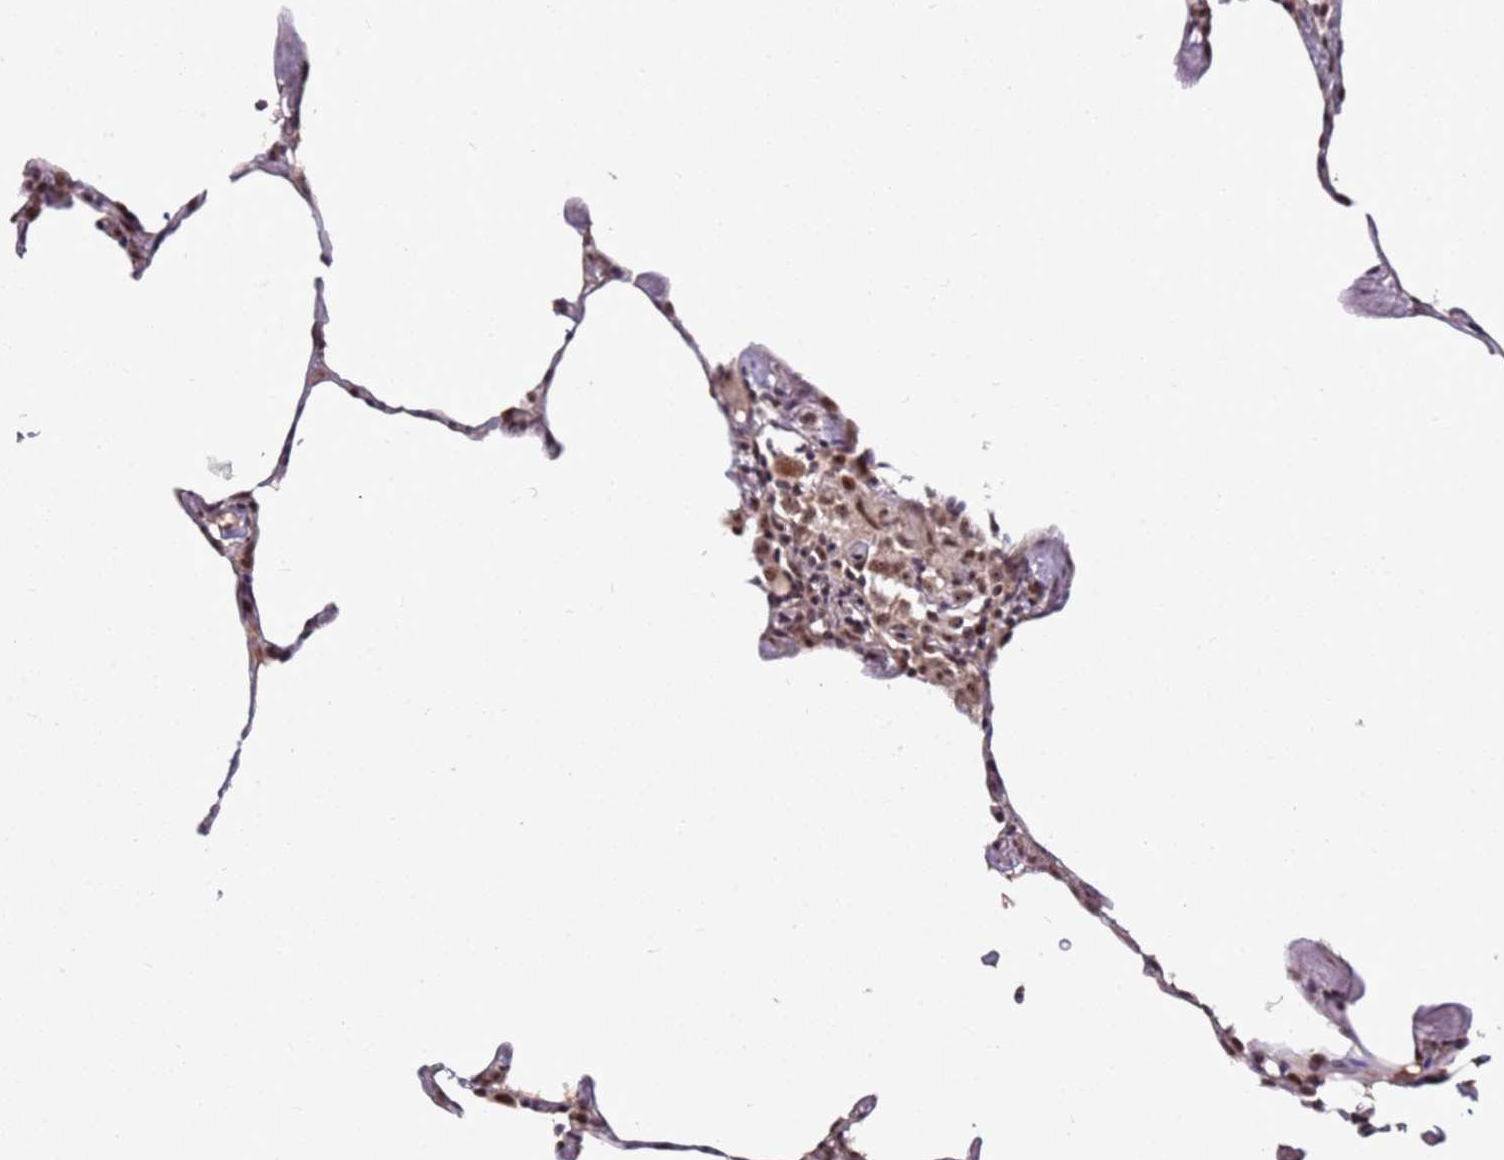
{"staining": {"intensity": "moderate", "quantity": ">75%", "location": "nuclear"}, "tissue": "lung", "cell_type": "Alveolar cells", "image_type": "normal", "snomed": [{"axis": "morphology", "description": "Normal tissue, NOS"}, {"axis": "topography", "description": "Lung"}], "caption": "Protein staining of unremarkable lung demonstrates moderate nuclear positivity in about >75% of alveolar cells.", "gene": "FCF1", "patient": {"sex": "female", "age": 57}}